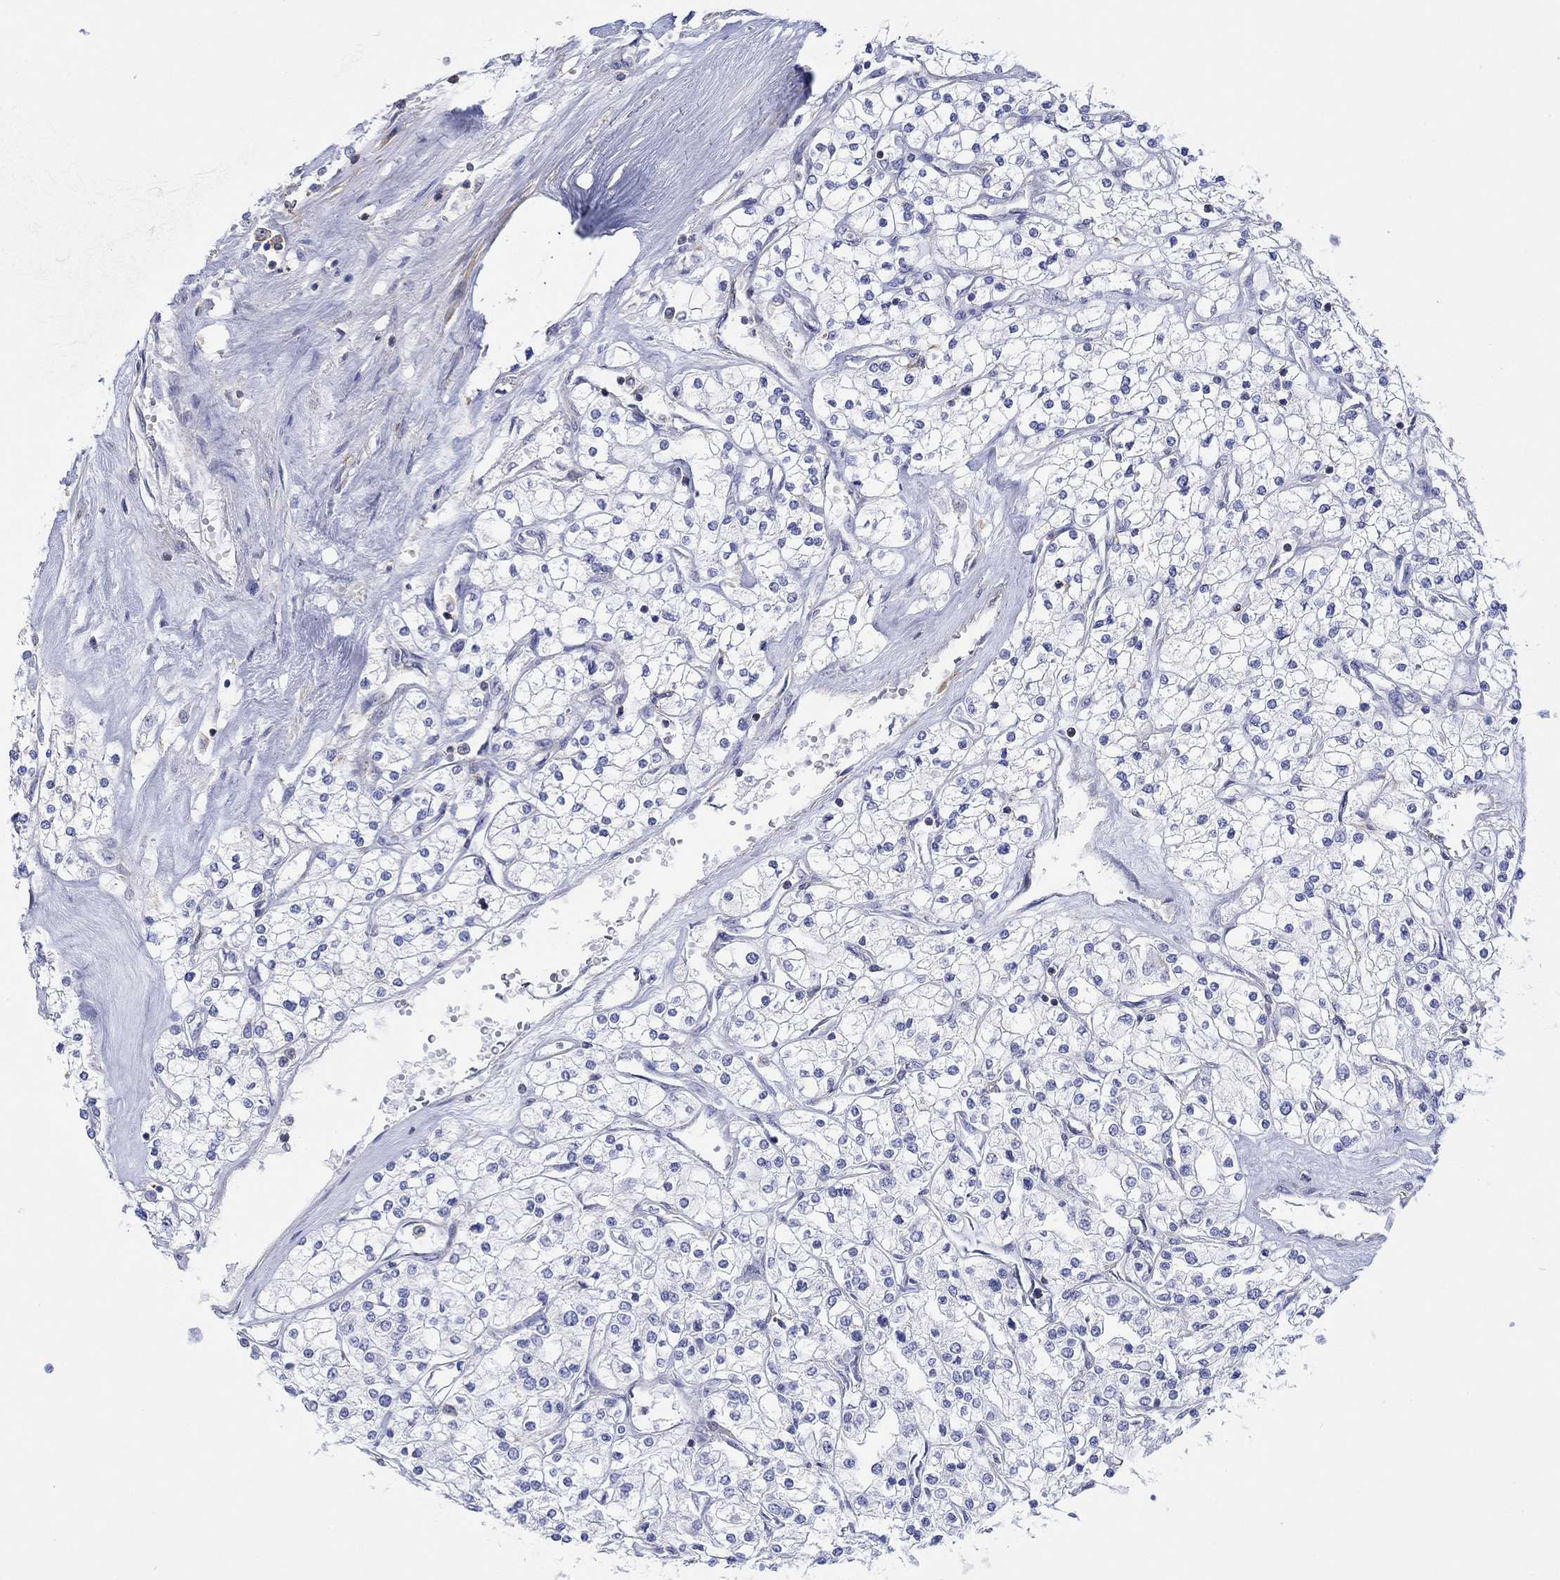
{"staining": {"intensity": "negative", "quantity": "none", "location": "none"}, "tissue": "renal cancer", "cell_type": "Tumor cells", "image_type": "cancer", "snomed": [{"axis": "morphology", "description": "Adenocarcinoma, NOS"}, {"axis": "topography", "description": "Kidney"}], "caption": "IHC photomicrograph of renal adenocarcinoma stained for a protein (brown), which shows no positivity in tumor cells.", "gene": "PPIL6", "patient": {"sex": "male", "age": 80}}